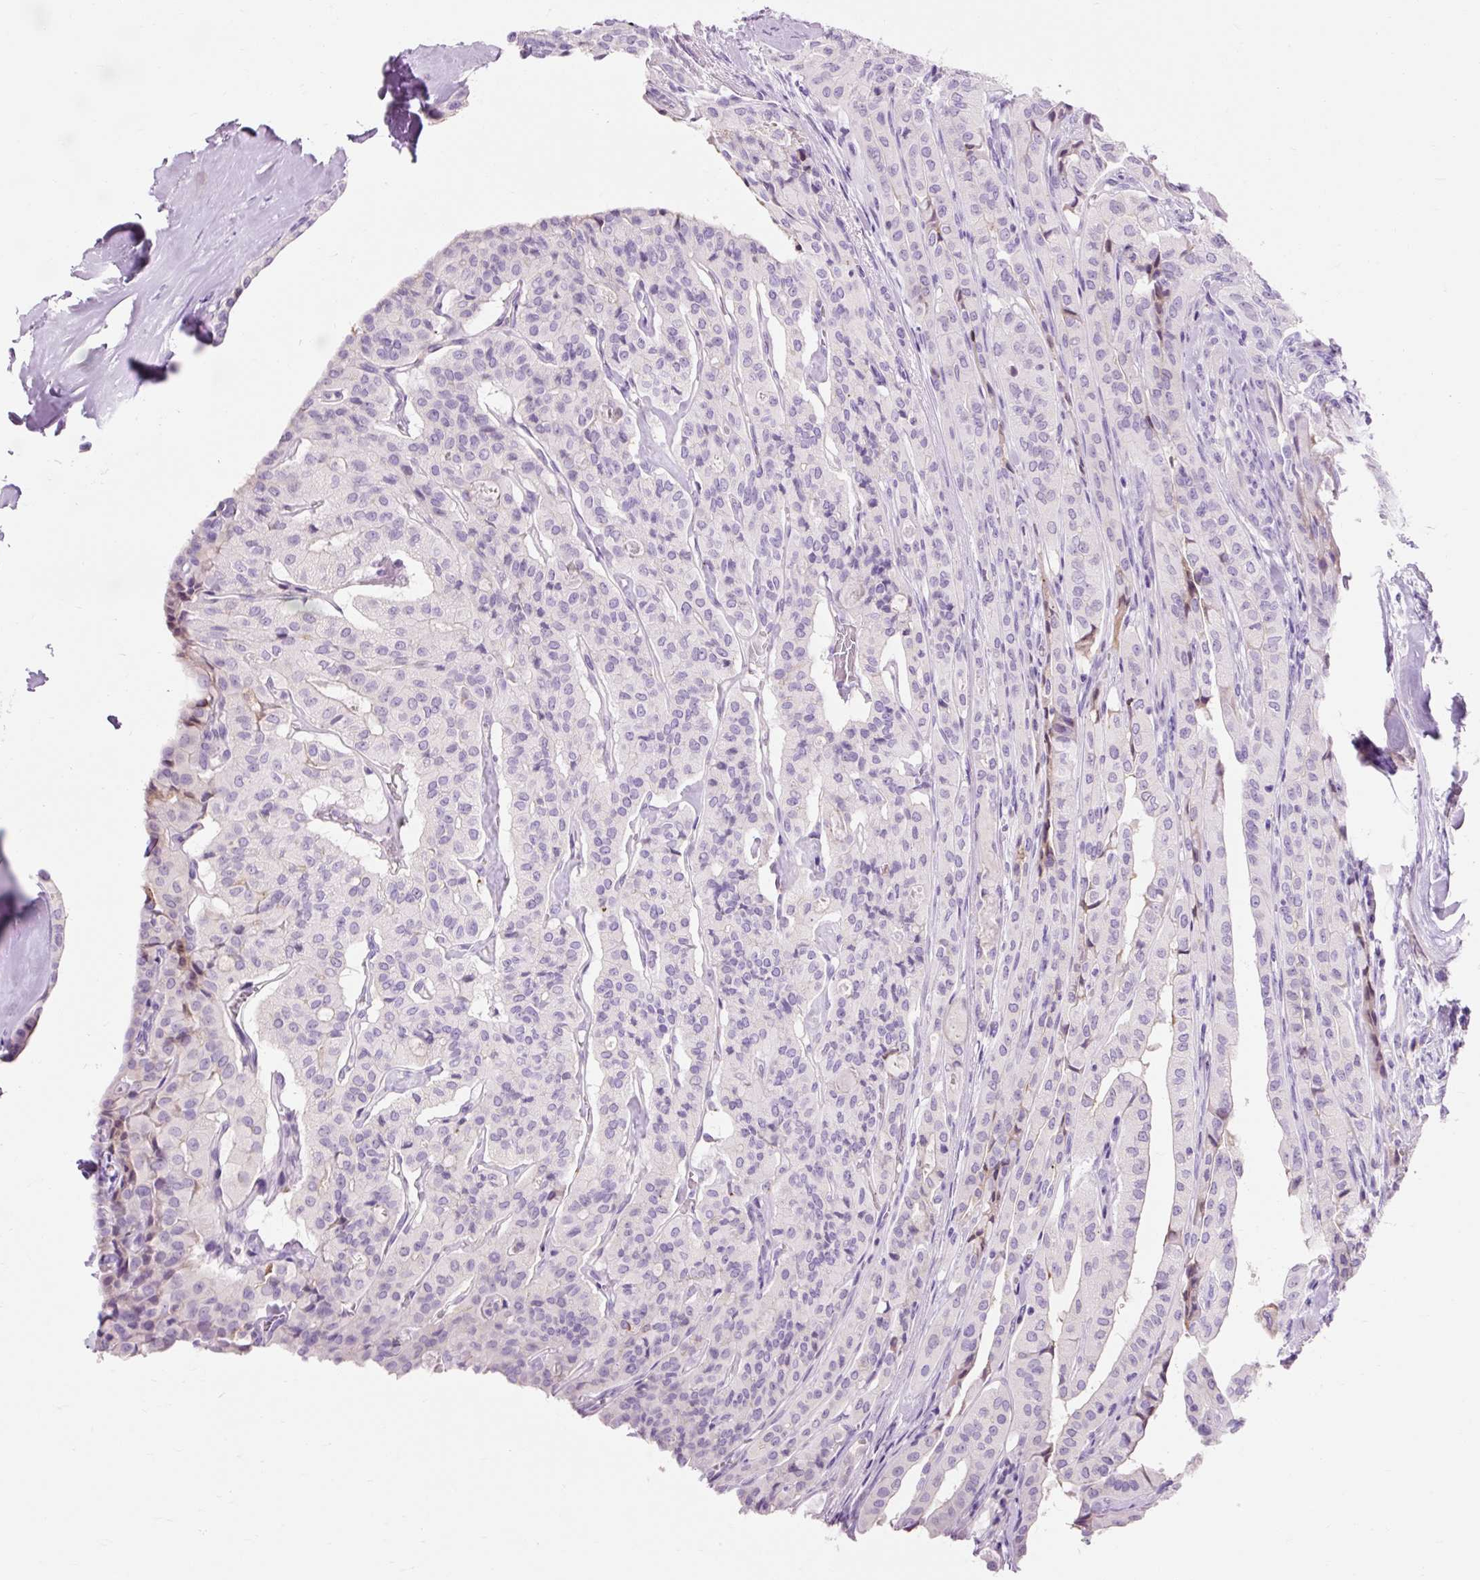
{"staining": {"intensity": "negative", "quantity": "none", "location": "none"}, "tissue": "thyroid cancer", "cell_type": "Tumor cells", "image_type": "cancer", "snomed": [{"axis": "morphology", "description": "Papillary adenocarcinoma, NOS"}, {"axis": "topography", "description": "Thyroid gland"}], "caption": "IHC of human papillary adenocarcinoma (thyroid) exhibits no positivity in tumor cells. The staining is performed using DAB (3,3'-diaminobenzidine) brown chromogen with nuclei counter-stained in using hematoxylin.", "gene": "CLDN25", "patient": {"sex": "female", "age": 59}}